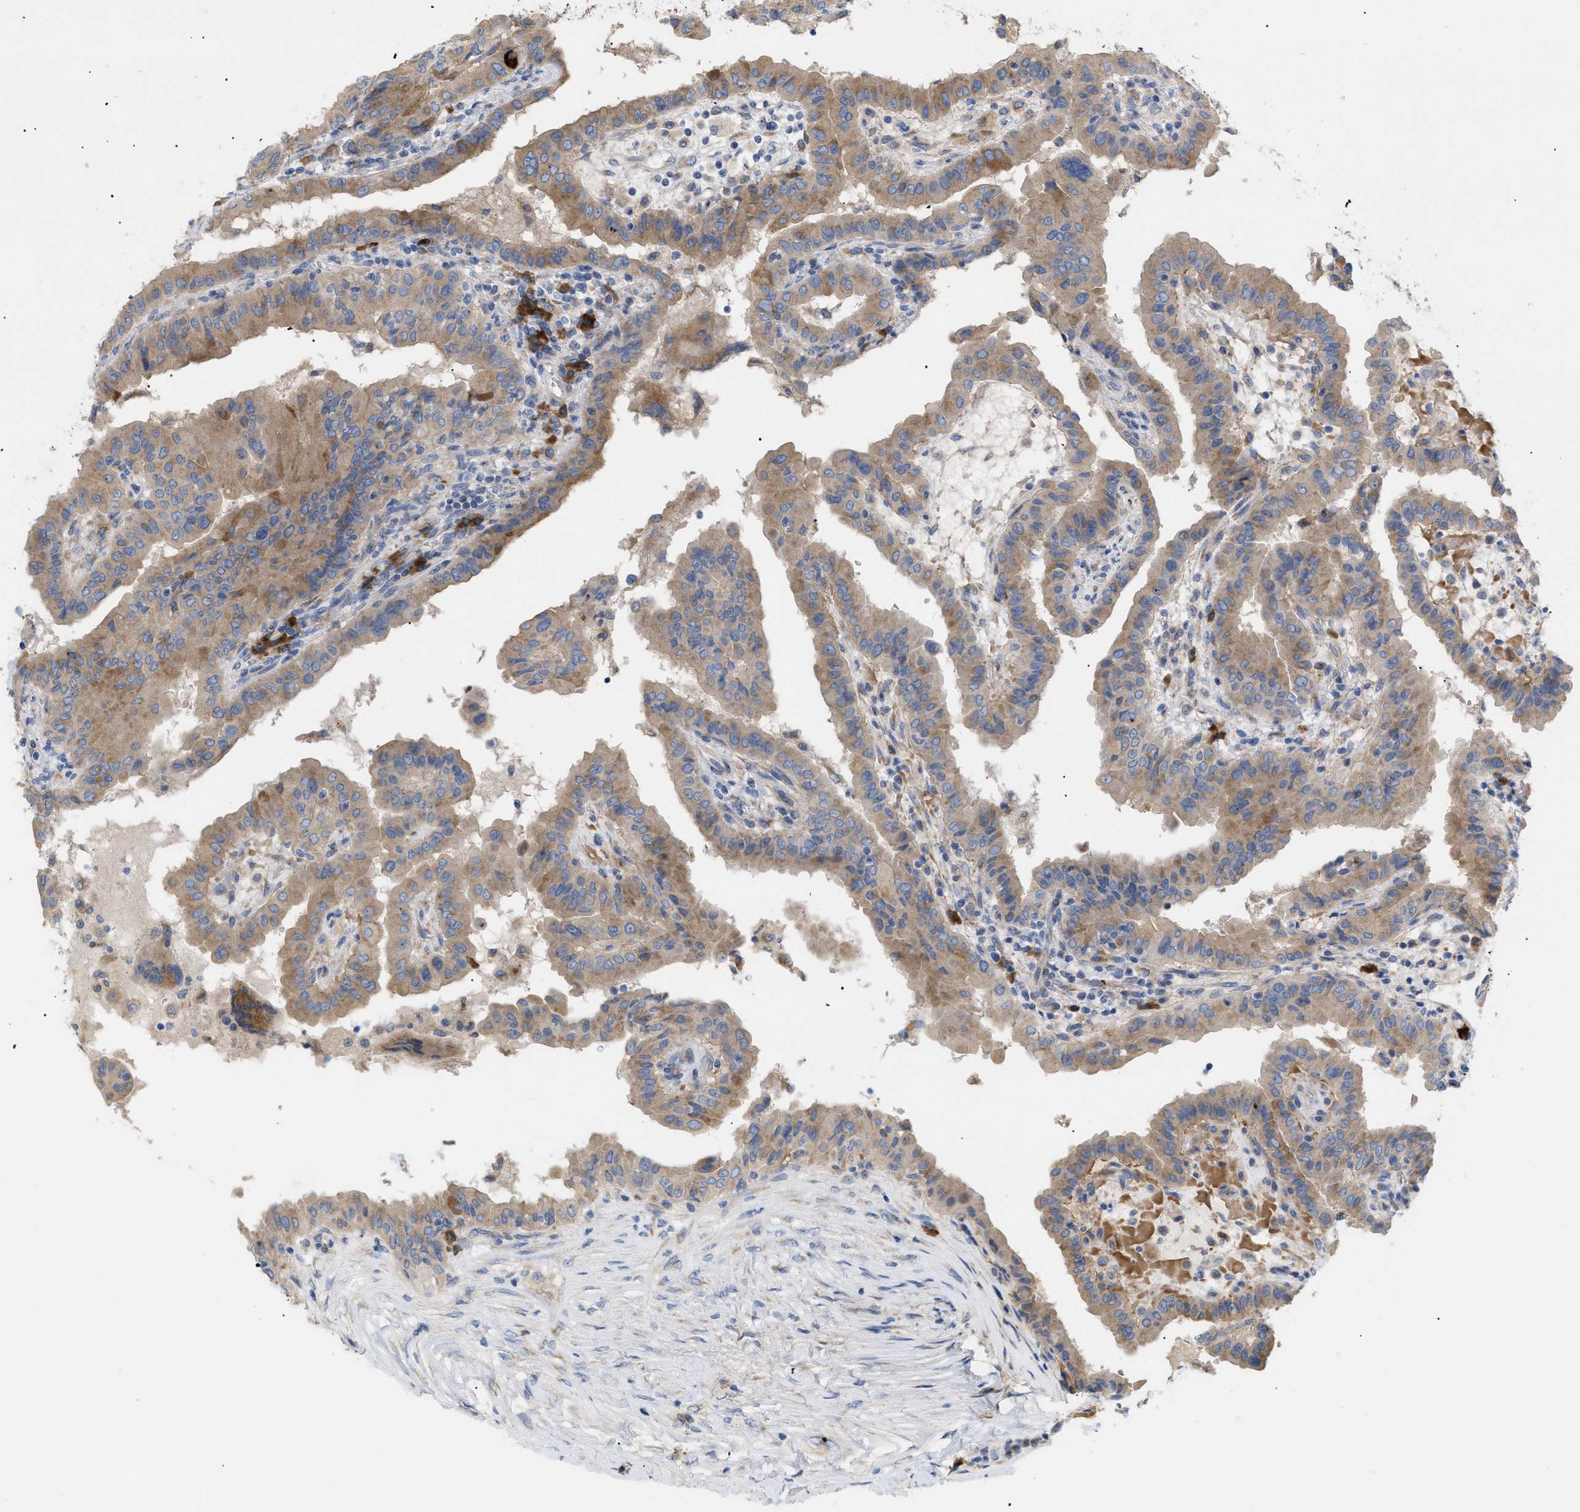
{"staining": {"intensity": "moderate", "quantity": ">75%", "location": "cytoplasmic/membranous"}, "tissue": "thyroid cancer", "cell_type": "Tumor cells", "image_type": "cancer", "snomed": [{"axis": "morphology", "description": "Papillary adenocarcinoma, NOS"}, {"axis": "topography", "description": "Thyroid gland"}], "caption": "The image exhibits immunohistochemical staining of thyroid cancer (papillary adenocarcinoma). There is moderate cytoplasmic/membranous positivity is identified in approximately >75% of tumor cells.", "gene": "SLC50A1", "patient": {"sex": "male", "age": 33}}